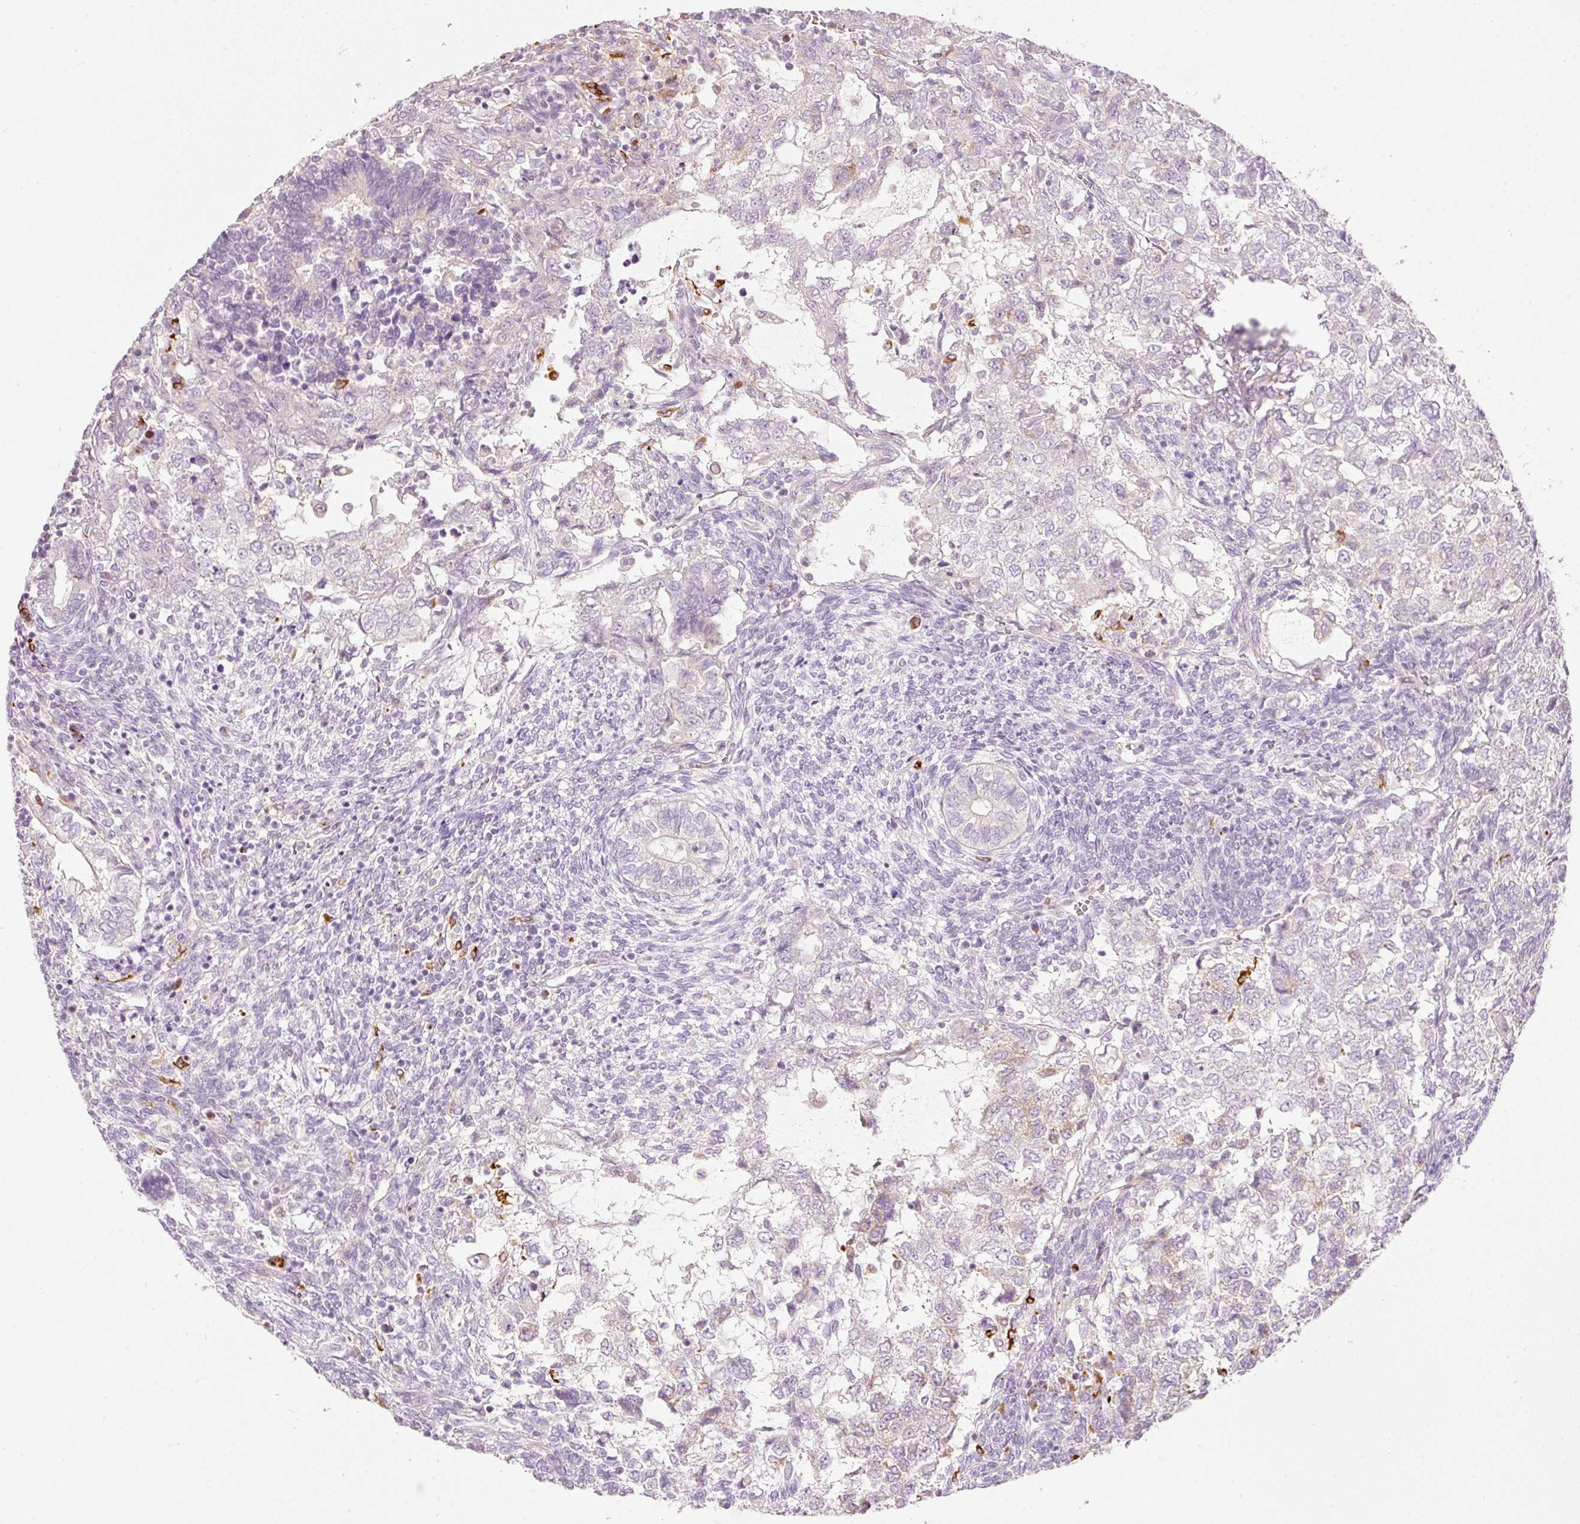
{"staining": {"intensity": "negative", "quantity": "none", "location": "none"}, "tissue": "testis cancer", "cell_type": "Tumor cells", "image_type": "cancer", "snomed": [{"axis": "morphology", "description": "Carcinoma, Embryonal, NOS"}, {"axis": "topography", "description": "Testis"}], "caption": "Photomicrograph shows no significant protein expression in tumor cells of testis embryonal carcinoma.", "gene": "MTHFD2", "patient": {"sex": "male", "age": 23}}